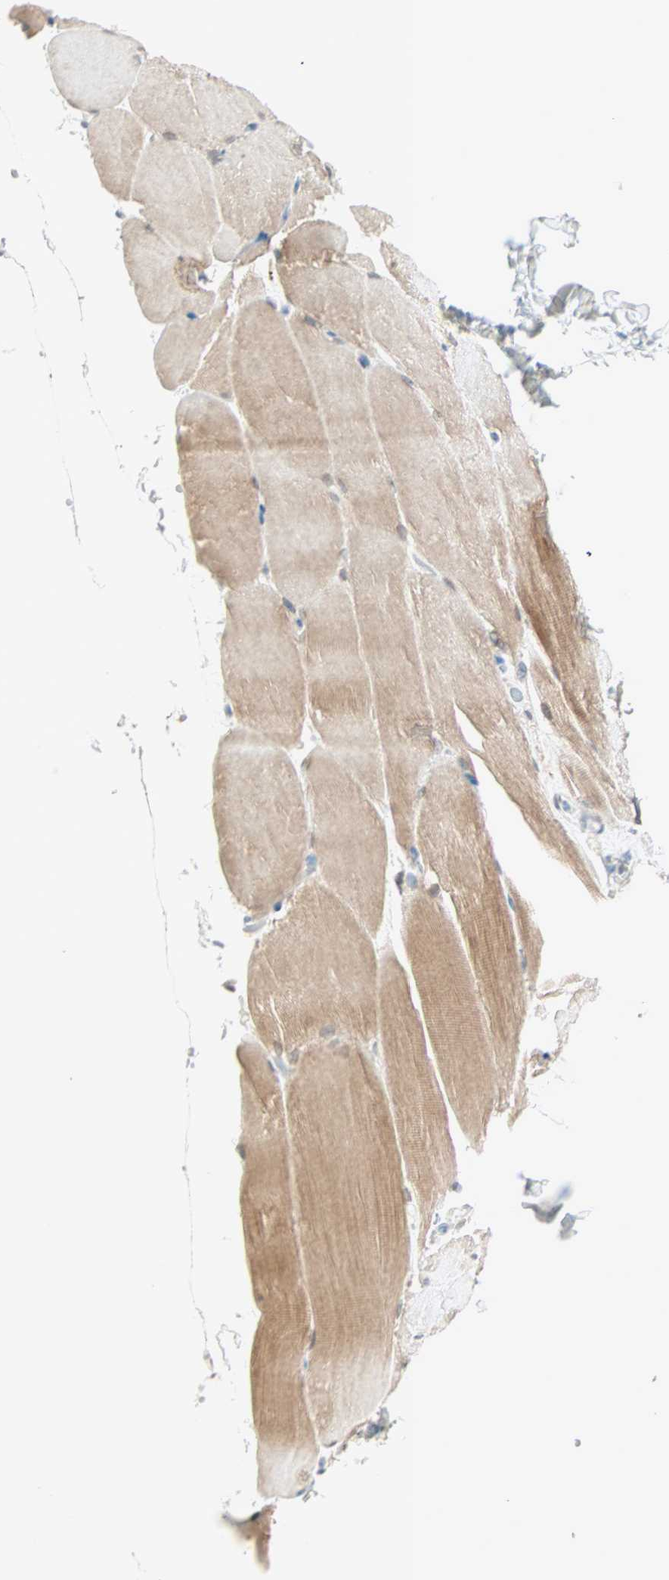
{"staining": {"intensity": "moderate", "quantity": ">75%", "location": "cytoplasmic/membranous"}, "tissue": "skeletal muscle", "cell_type": "Myocytes", "image_type": "normal", "snomed": [{"axis": "morphology", "description": "Normal tissue, NOS"}, {"axis": "topography", "description": "Skeletal muscle"}, {"axis": "topography", "description": "Parathyroid gland"}], "caption": "Benign skeletal muscle demonstrates moderate cytoplasmic/membranous expression in approximately >75% of myocytes, visualized by immunohistochemistry. The staining was performed using DAB (3,3'-diaminobenzidine) to visualize the protein expression in brown, while the nuclei were stained in blue with hematoxylin (Magnification: 20x).", "gene": "BCAN", "patient": {"sex": "female", "age": 37}}